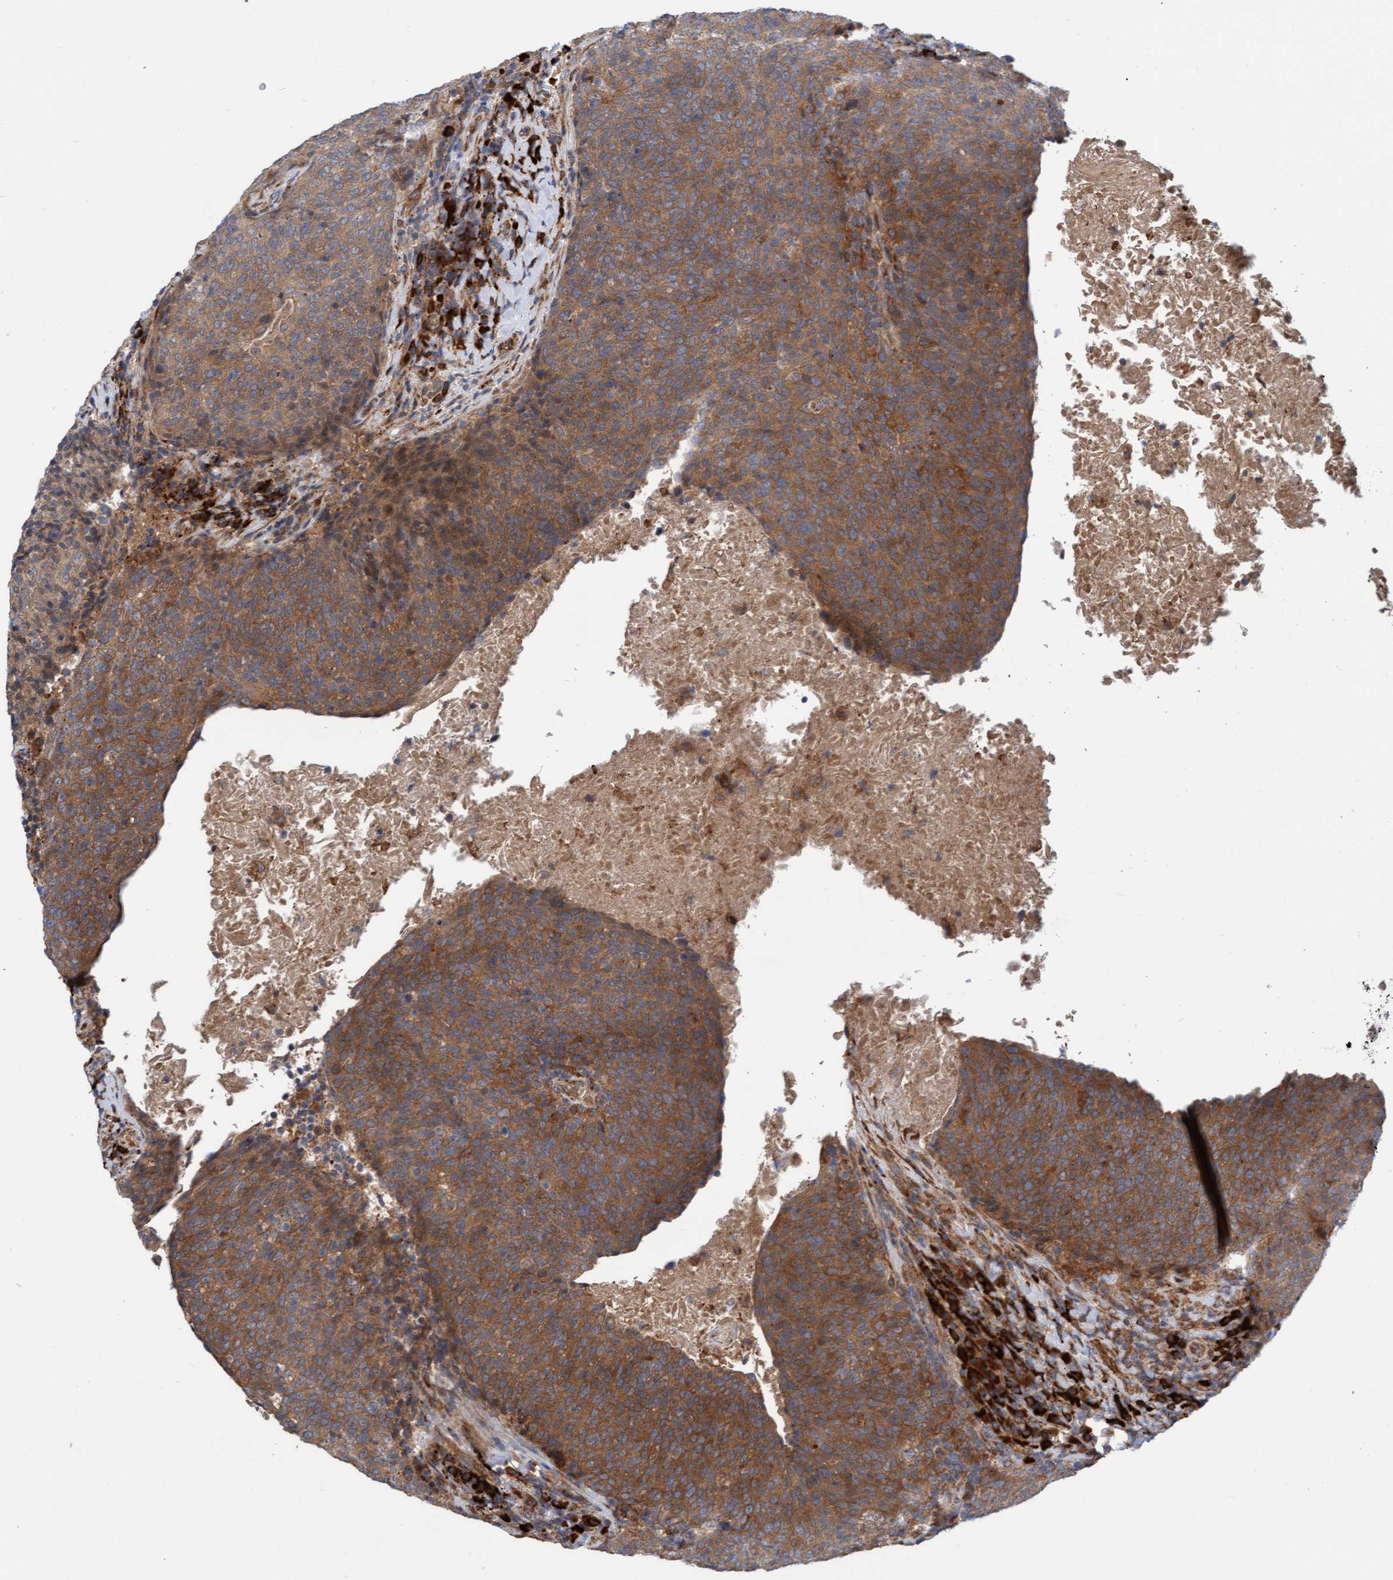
{"staining": {"intensity": "moderate", "quantity": ">75%", "location": "cytoplasmic/membranous"}, "tissue": "head and neck cancer", "cell_type": "Tumor cells", "image_type": "cancer", "snomed": [{"axis": "morphology", "description": "Squamous cell carcinoma, NOS"}, {"axis": "morphology", "description": "Squamous cell carcinoma, metastatic, NOS"}, {"axis": "topography", "description": "Lymph node"}, {"axis": "topography", "description": "Head-Neck"}], "caption": "This is a histology image of IHC staining of metastatic squamous cell carcinoma (head and neck), which shows moderate expression in the cytoplasmic/membranous of tumor cells.", "gene": "KIAA0753", "patient": {"sex": "male", "age": 62}}